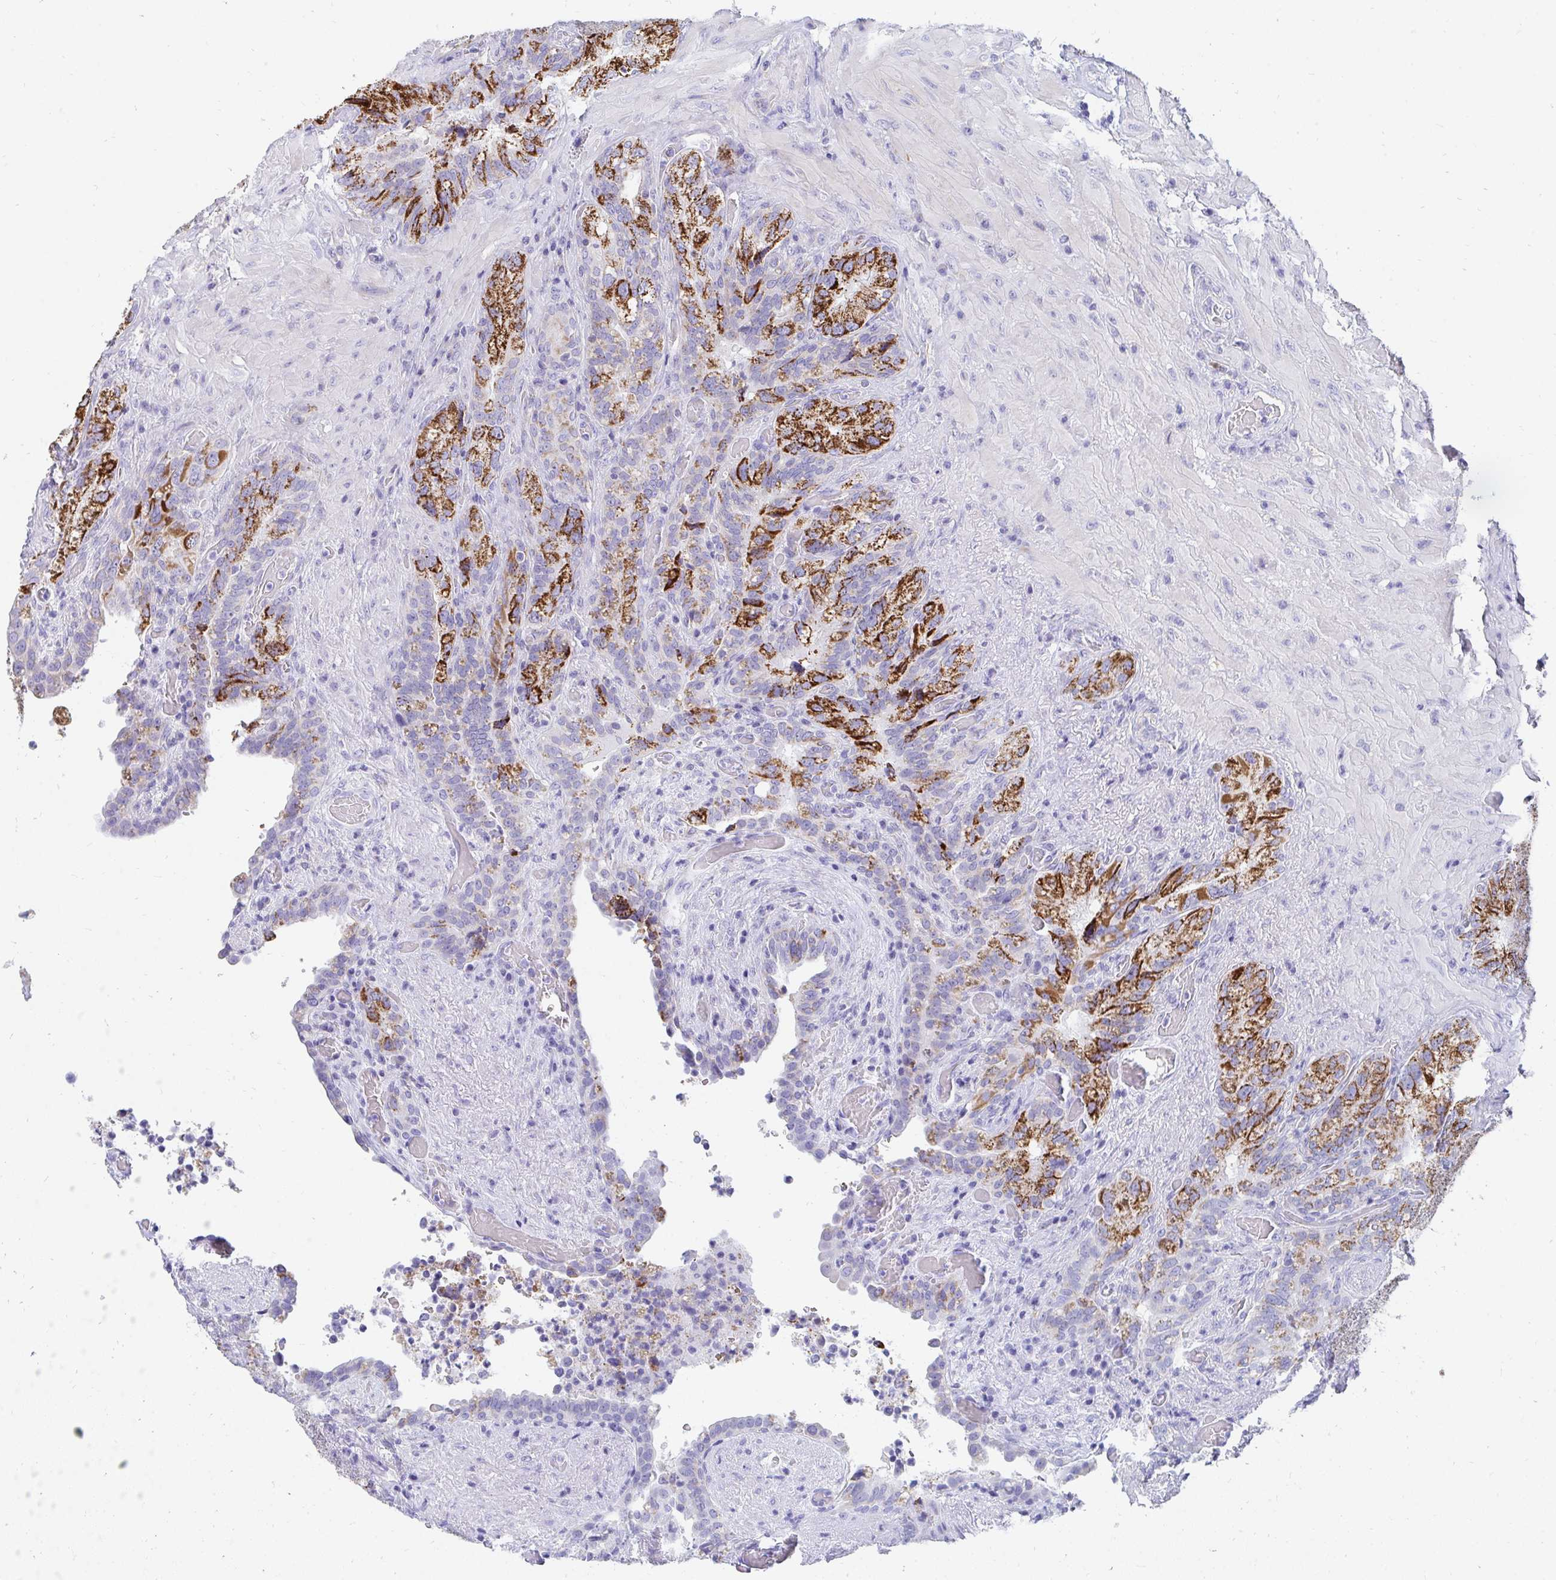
{"staining": {"intensity": "strong", "quantity": "25%-75%", "location": "cytoplasmic/membranous"}, "tissue": "seminal vesicle", "cell_type": "Glandular cells", "image_type": "normal", "snomed": [{"axis": "morphology", "description": "Normal tissue, NOS"}, {"axis": "topography", "description": "Seminal veicle"}], "caption": "Immunohistochemical staining of benign seminal vesicle shows high levels of strong cytoplasmic/membranous staining in about 25%-75% of glandular cells.", "gene": "PC", "patient": {"sex": "male", "age": 68}}